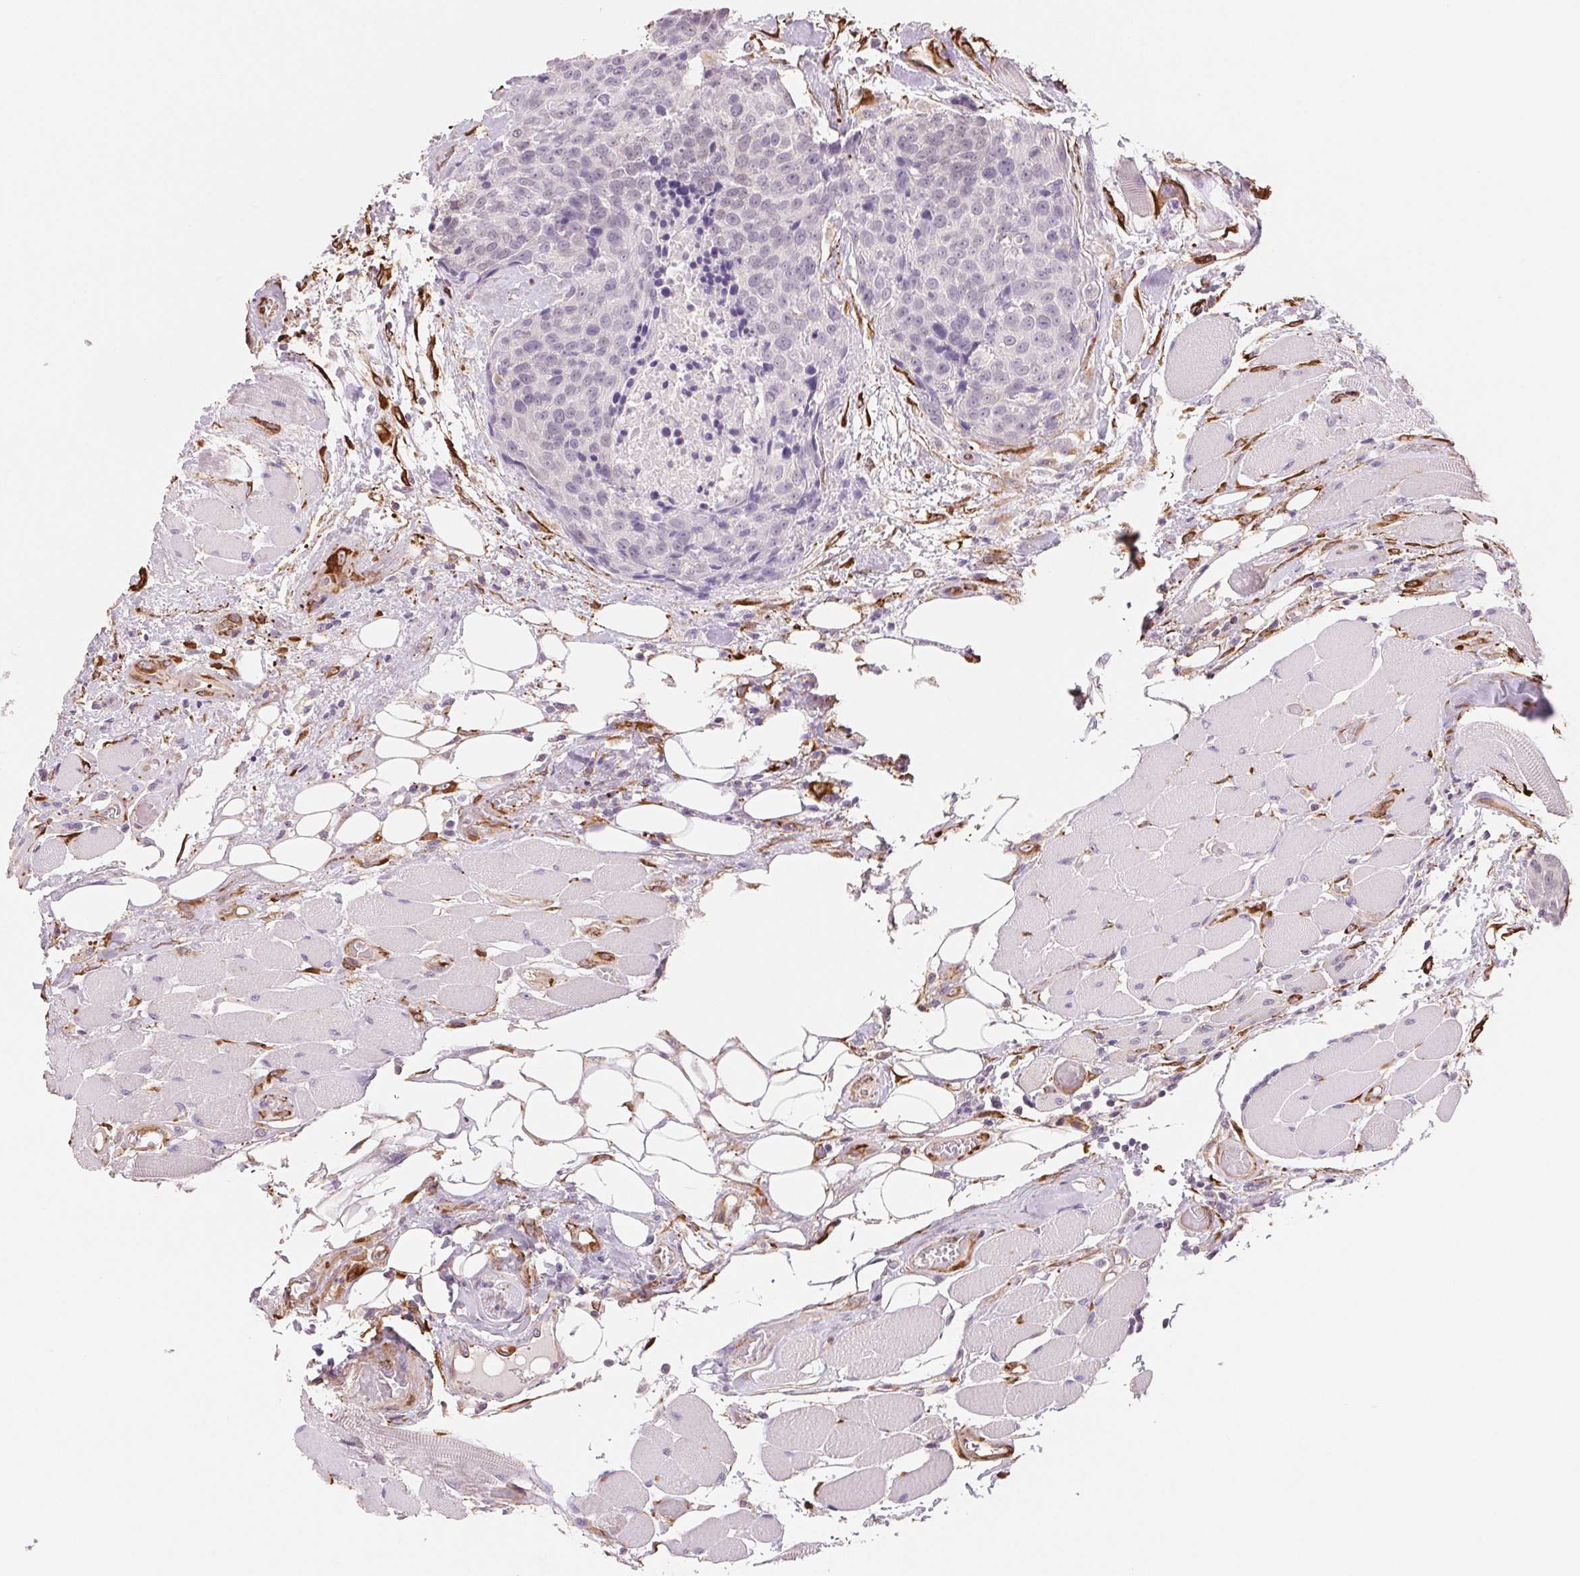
{"staining": {"intensity": "negative", "quantity": "none", "location": "none"}, "tissue": "head and neck cancer", "cell_type": "Tumor cells", "image_type": "cancer", "snomed": [{"axis": "morphology", "description": "Squamous cell carcinoma, NOS"}, {"axis": "topography", "description": "Oral tissue"}, {"axis": "topography", "description": "Head-Neck"}], "caption": "The immunohistochemistry (IHC) photomicrograph has no significant positivity in tumor cells of head and neck cancer (squamous cell carcinoma) tissue. (Stains: DAB IHC with hematoxylin counter stain, Microscopy: brightfield microscopy at high magnification).", "gene": "FKBP10", "patient": {"sex": "male", "age": 64}}